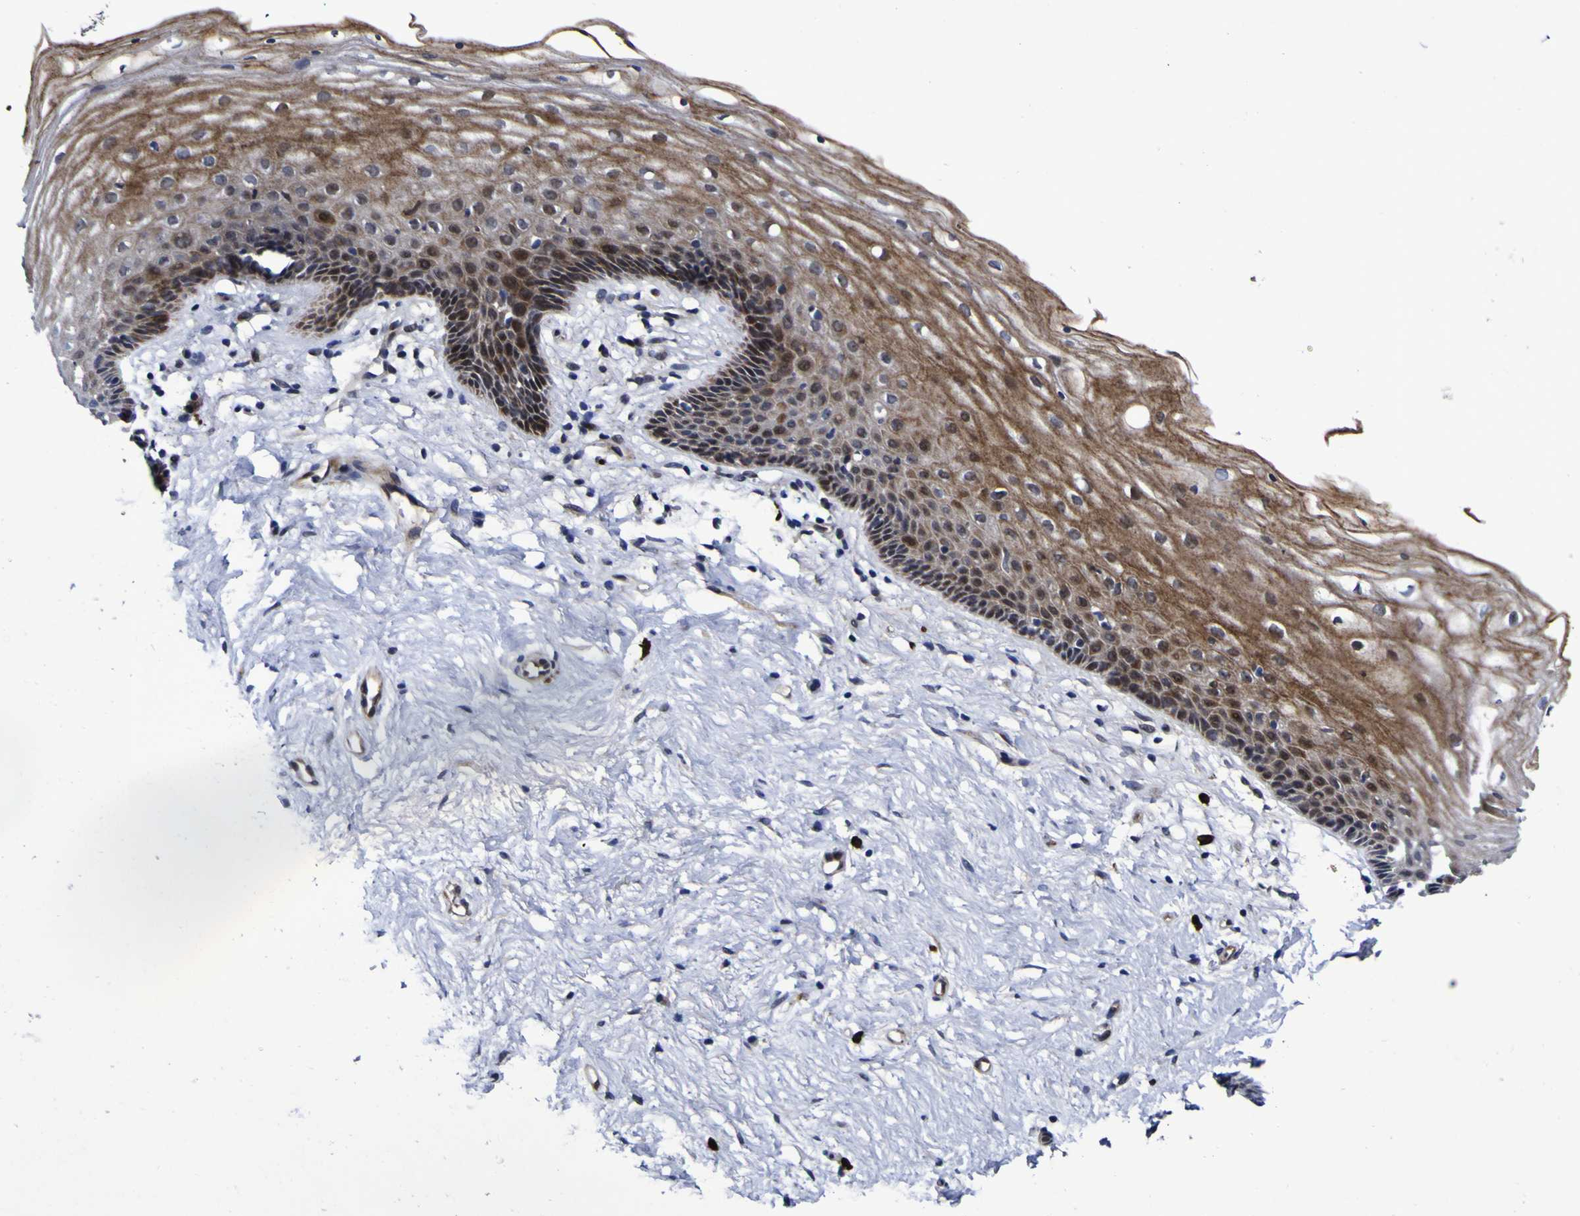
{"staining": {"intensity": "moderate", "quantity": ">75%", "location": "cytoplasmic/membranous,nuclear"}, "tissue": "vagina", "cell_type": "Squamous epithelial cells", "image_type": "normal", "snomed": [{"axis": "morphology", "description": "Normal tissue, NOS"}, {"axis": "topography", "description": "Vagina"}], "caption": "The image displays staining of normal vagina, revealing moderate cytoplasmic/membranous,nuclear protein positivity (brown color) within squamous epithelial cells. (Brightfield microscopy of DAB IHC at high magnification).", "gene": "MGLL", "patient": {"sex": "female", "age": 44}}